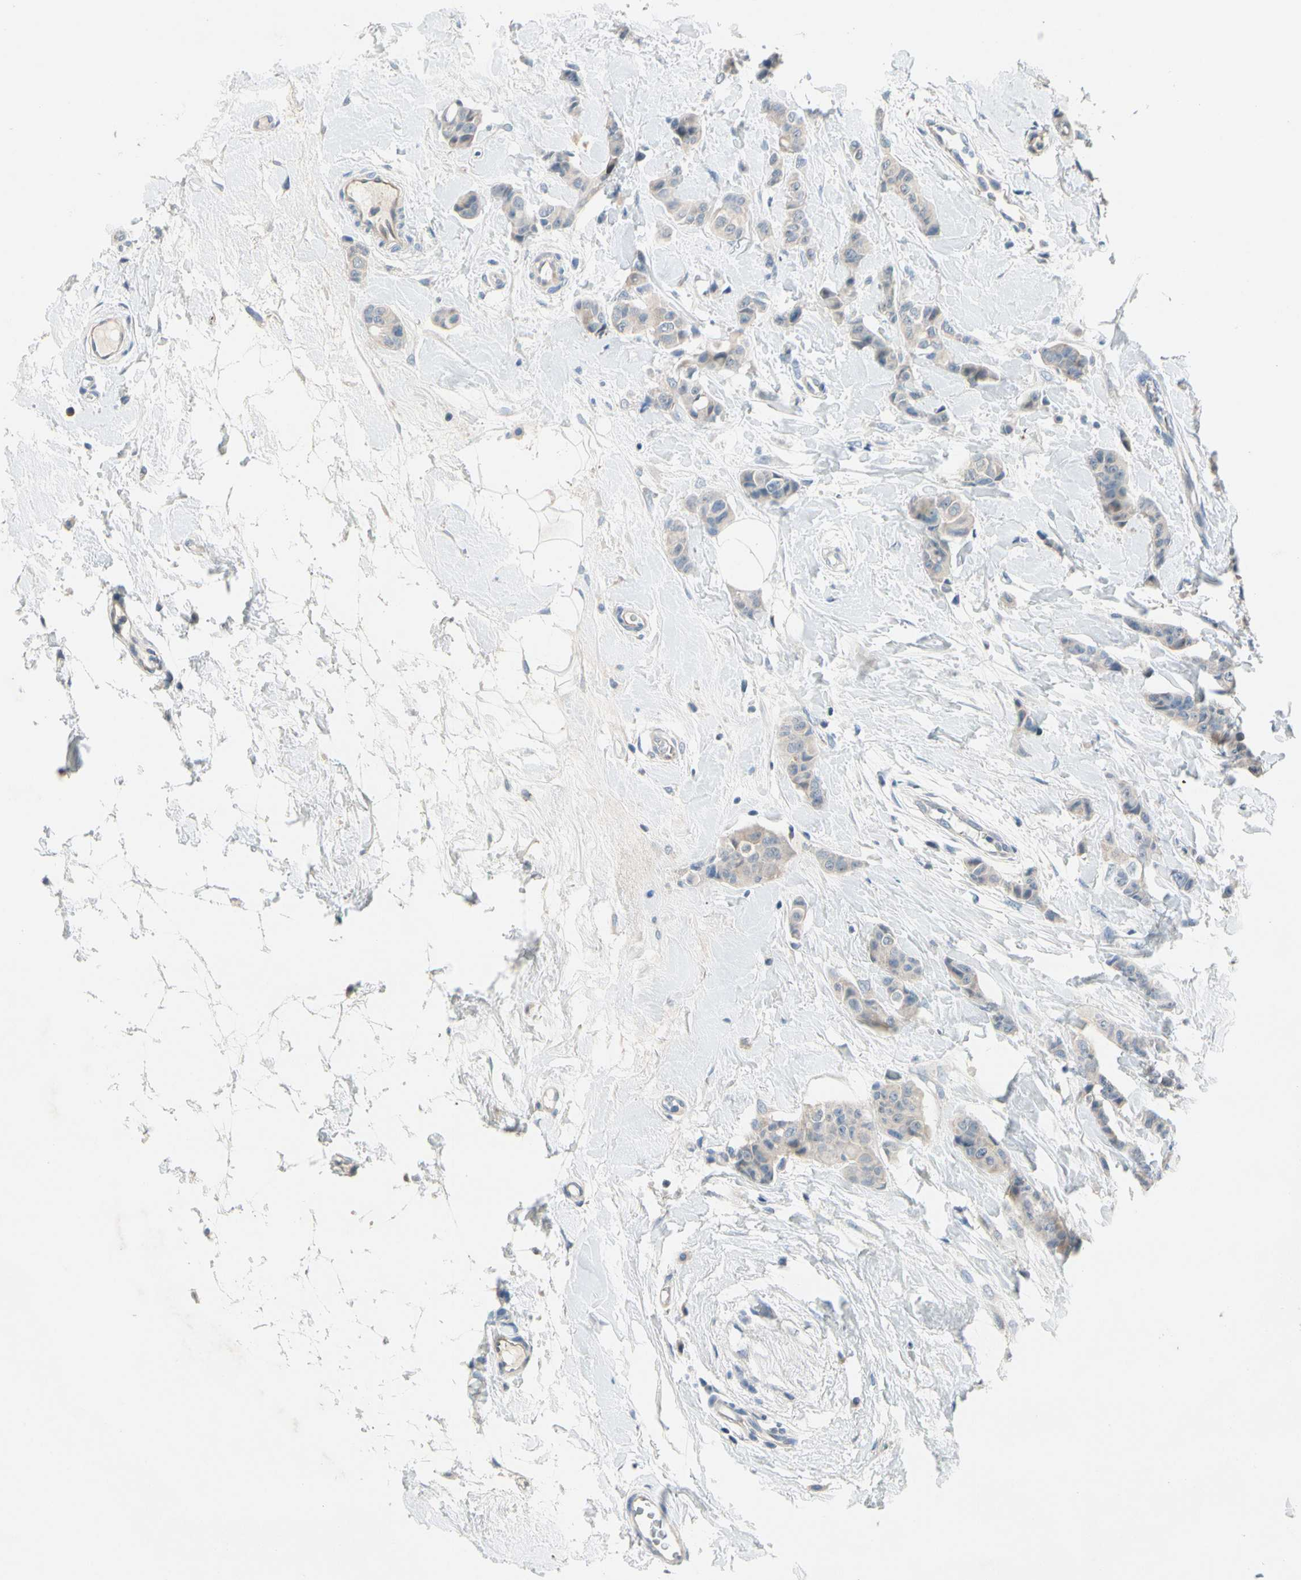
{"staining": {"intensity": "negative", "quantity": "none", "location": "none"}, "tissue": "breast cancer", "cell_type": "Tumor cells", "image_type": "cancer", "snomed": [{"axis": "morphology", "description": "Normal tissue, NOS"}, {"axis": "morphology", "description": "Duct carcinoma"}, {"axis": "topography", "description": "Breast"}], "caption": "DAB (3,3'-diaminobenzidine) immunohistochemical staining of infiltrating ductal carcinoma (breast) reveals no significant staining in tumor cells.", "gene": "SLC27A6", "patient": {"sex": "female", "age": 40}}